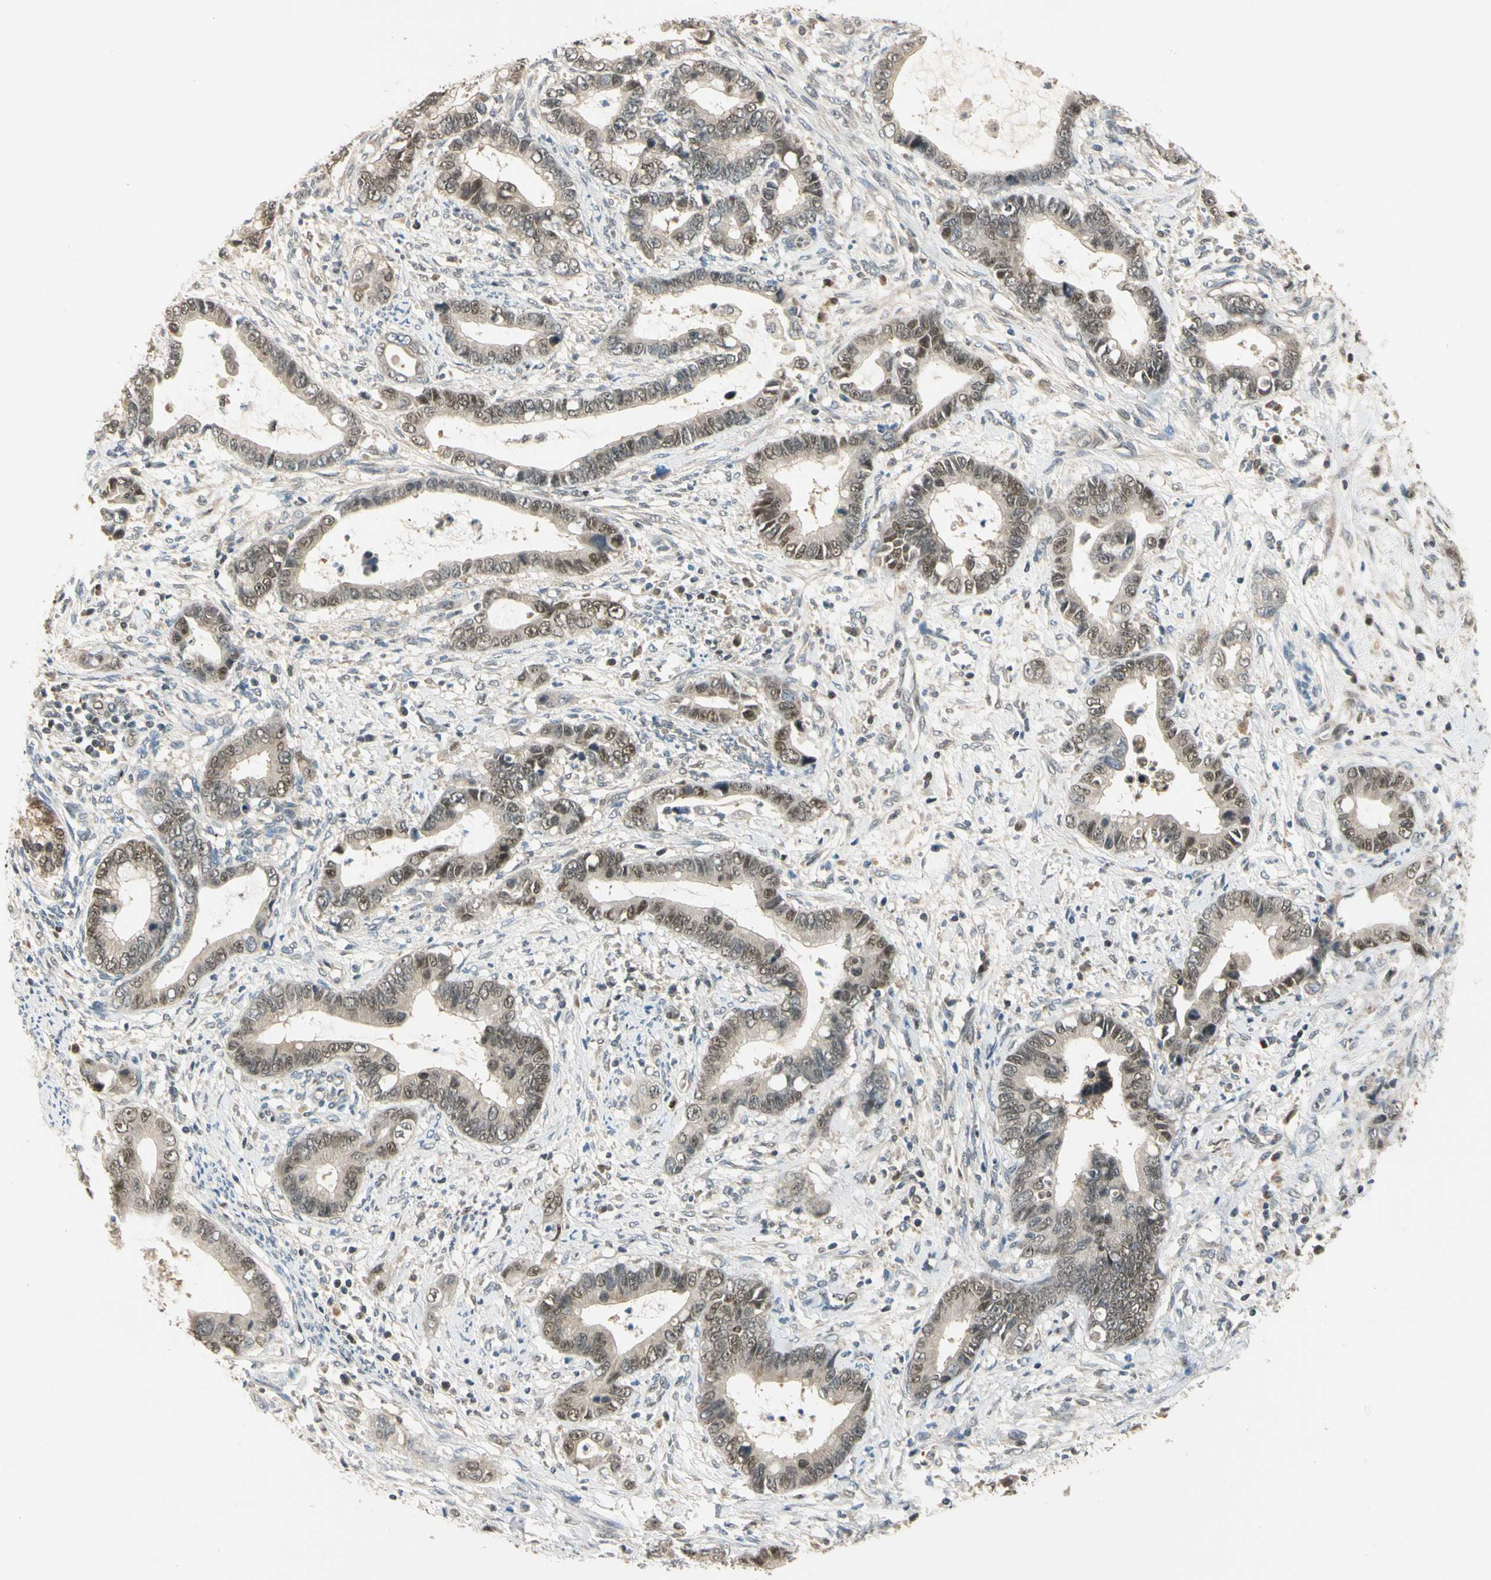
{"staining": {"intensity": "moderate", "quantity": ">75%", "location": "cytoplasmic/membranous,nuclear"}, "tissue": "cervical cancer", "cell_type": "Tumor cells", "image_type": "cancer", "snomed": [{"axis": "morphology", "description": "Adenocarcinoma, NOS"}, {"axis": "topography", "description": "Cervix"}], "caption": "DAB immunohistochemical staining of cervical adenocarcinoma shows moderate cytoplasmic/membranous and nuclear protein expression in about >75% of tumor cells. (DAB IHC, brown staining for protein, blue staining for nuclei).", "gene": "RIOX2", "patient": {"sex": "female", "age": 44}}